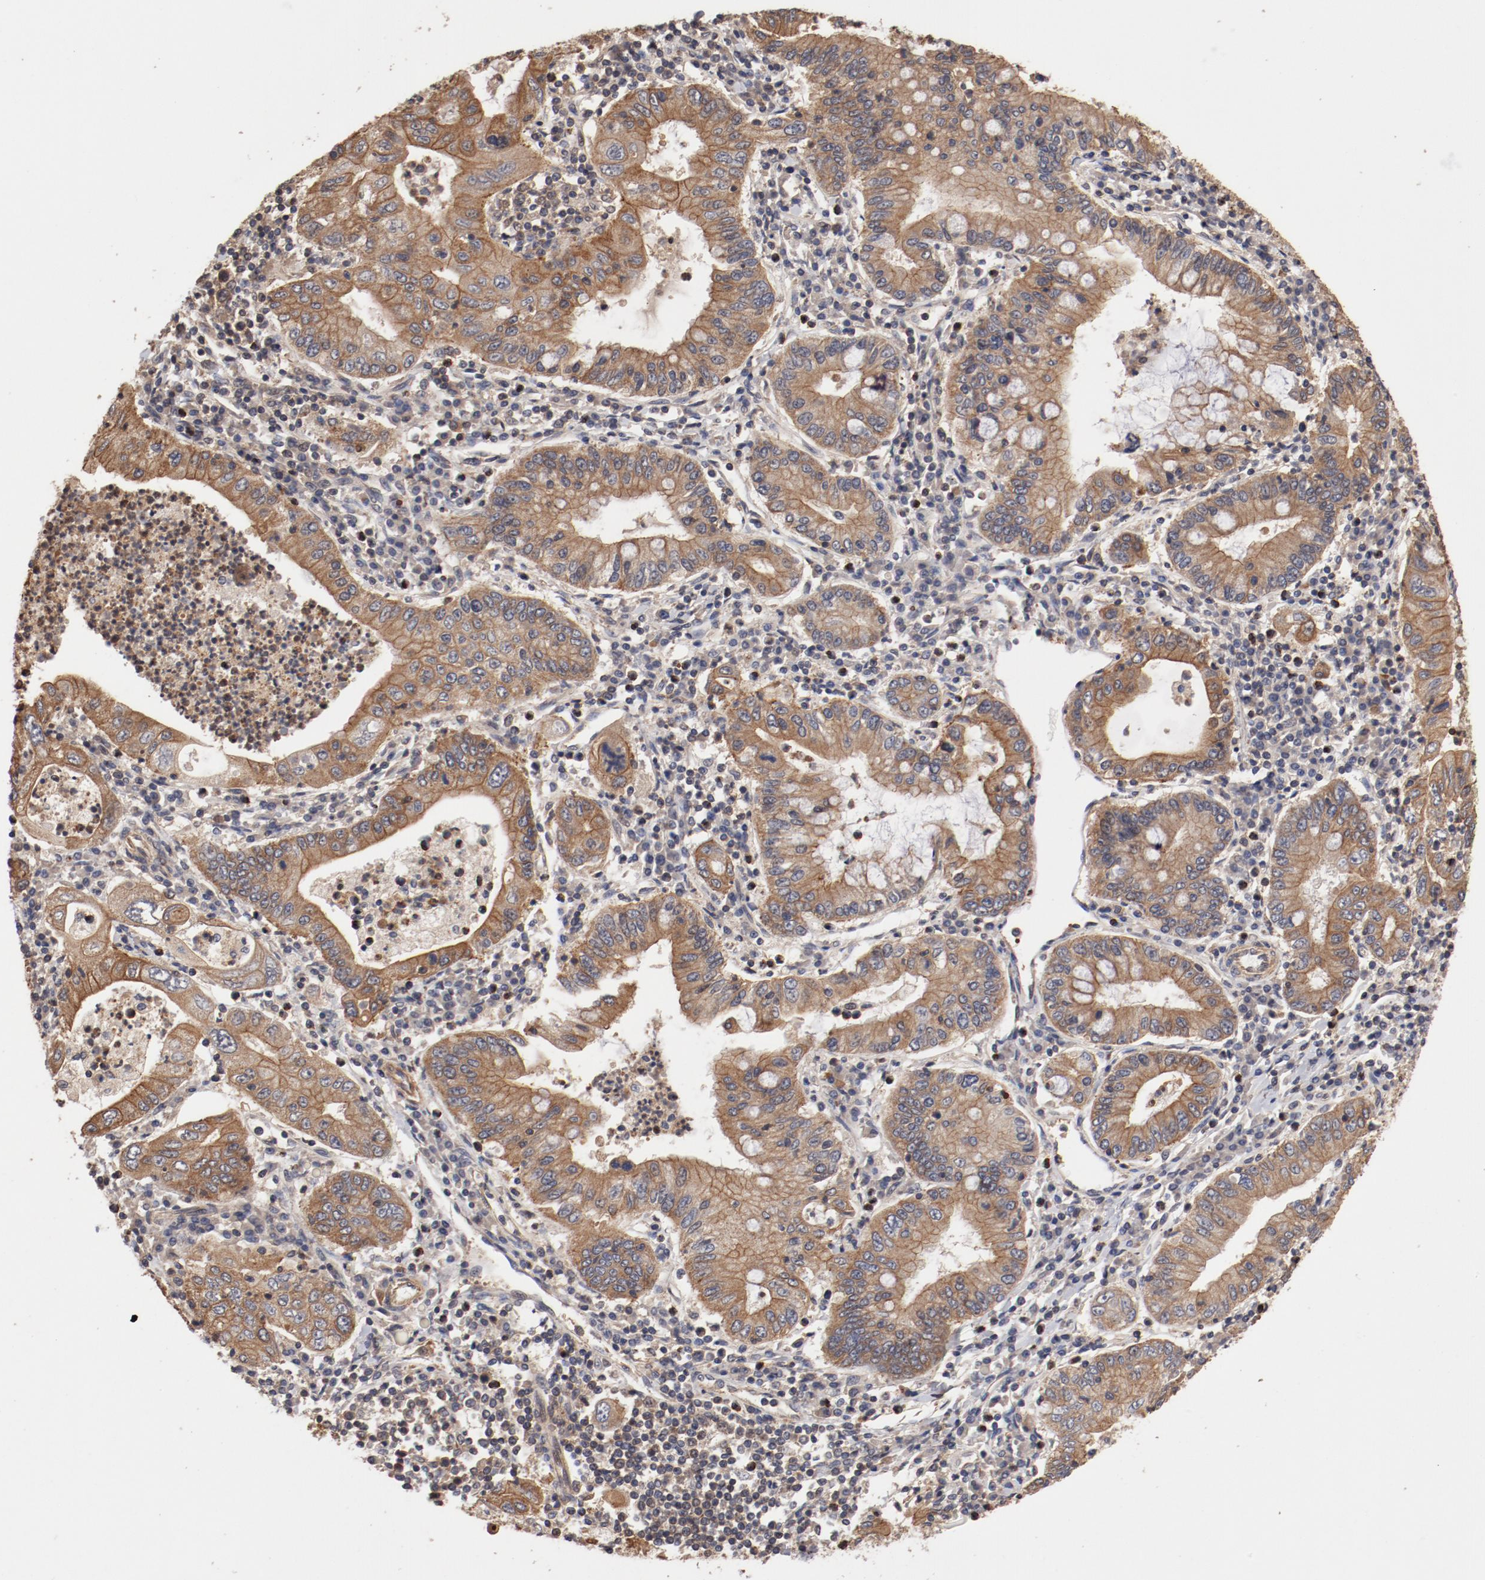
{"staining": {"intensity": "moderate", "quantity": ">75%", "location": "cytoplasmic/membranous"}, "tissue": "stomach cancer", "cell_type": "Tumor cells", "image_type": "cancer", "snomed": [{"axis": "morphology", "description": "Normal tissue, NOS"}, {"axis": "morphology", "description": "Adenocarcinoma, NOS"}, {"axis": "topography", "description": "Esophagus"}, {"axis": "topography", "description": "Stomach, upper"}, {"axis": "topography", "description": "Peripheral nerve tissue"}], "caption": "Adenocarcinoma (stomach) stained with a protein marker shows moderate staining in tumor cells.", "gene": "GUF1", "patient": {"sex": "male", "age": 62}}